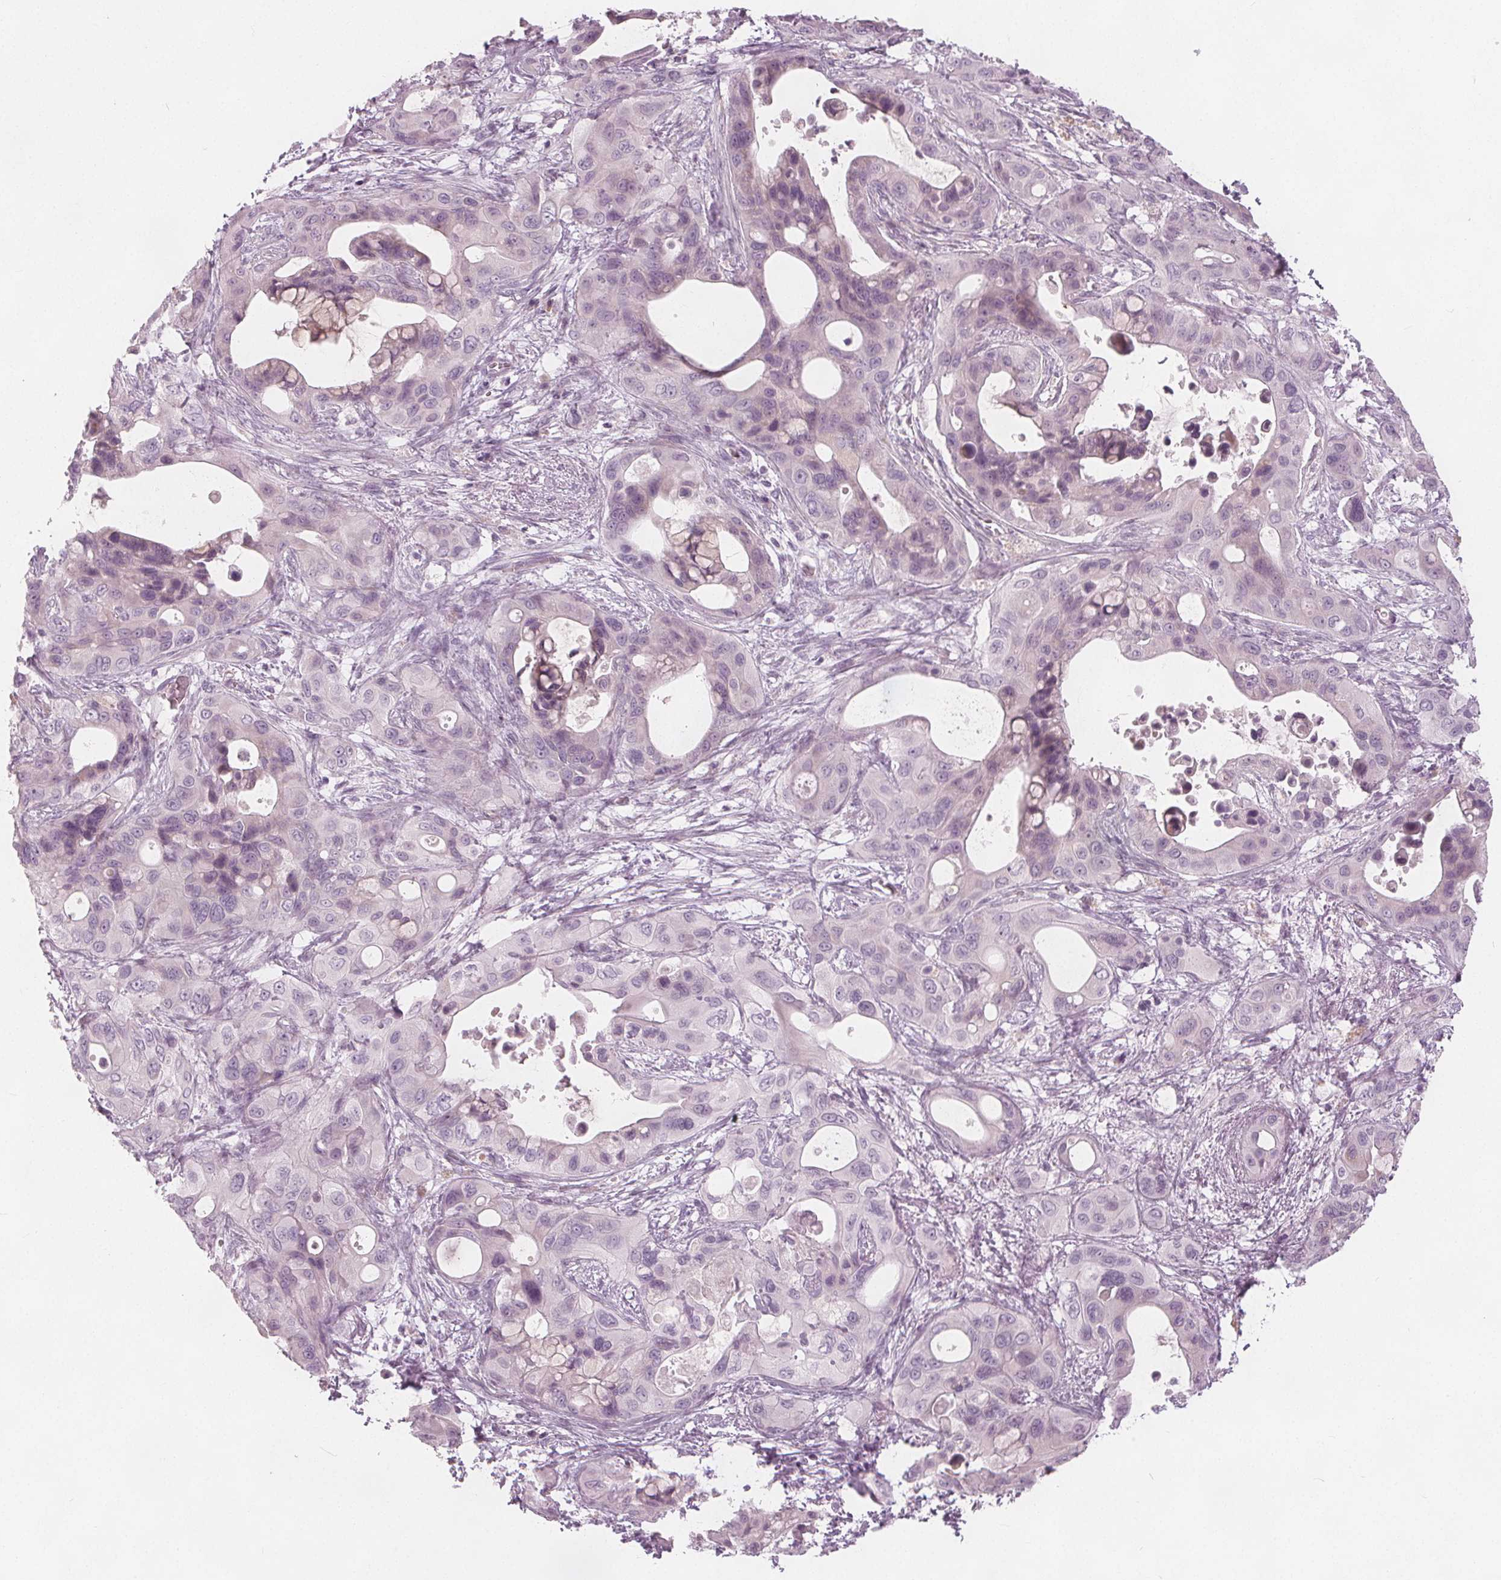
{"staining": {"intensity": "negative", "quantity": "none", "location": "none"}, "tissue": "pancreatic cancer", "cell_type": "Tumor cells", "image_type": "cancer", "snomed": [{"axis": "morphology", "description": "Adenocarcinoma, NOS"}, {"axis": "topography", "description": "Pancreas"}], "caption": "The histopathology image exhibits no significant positivity in tumor cells of pancreatic cancer. Nuclei are stained in blue.", "gene": "BRSK1", "patient": {"sex": "male", "age": 71}}